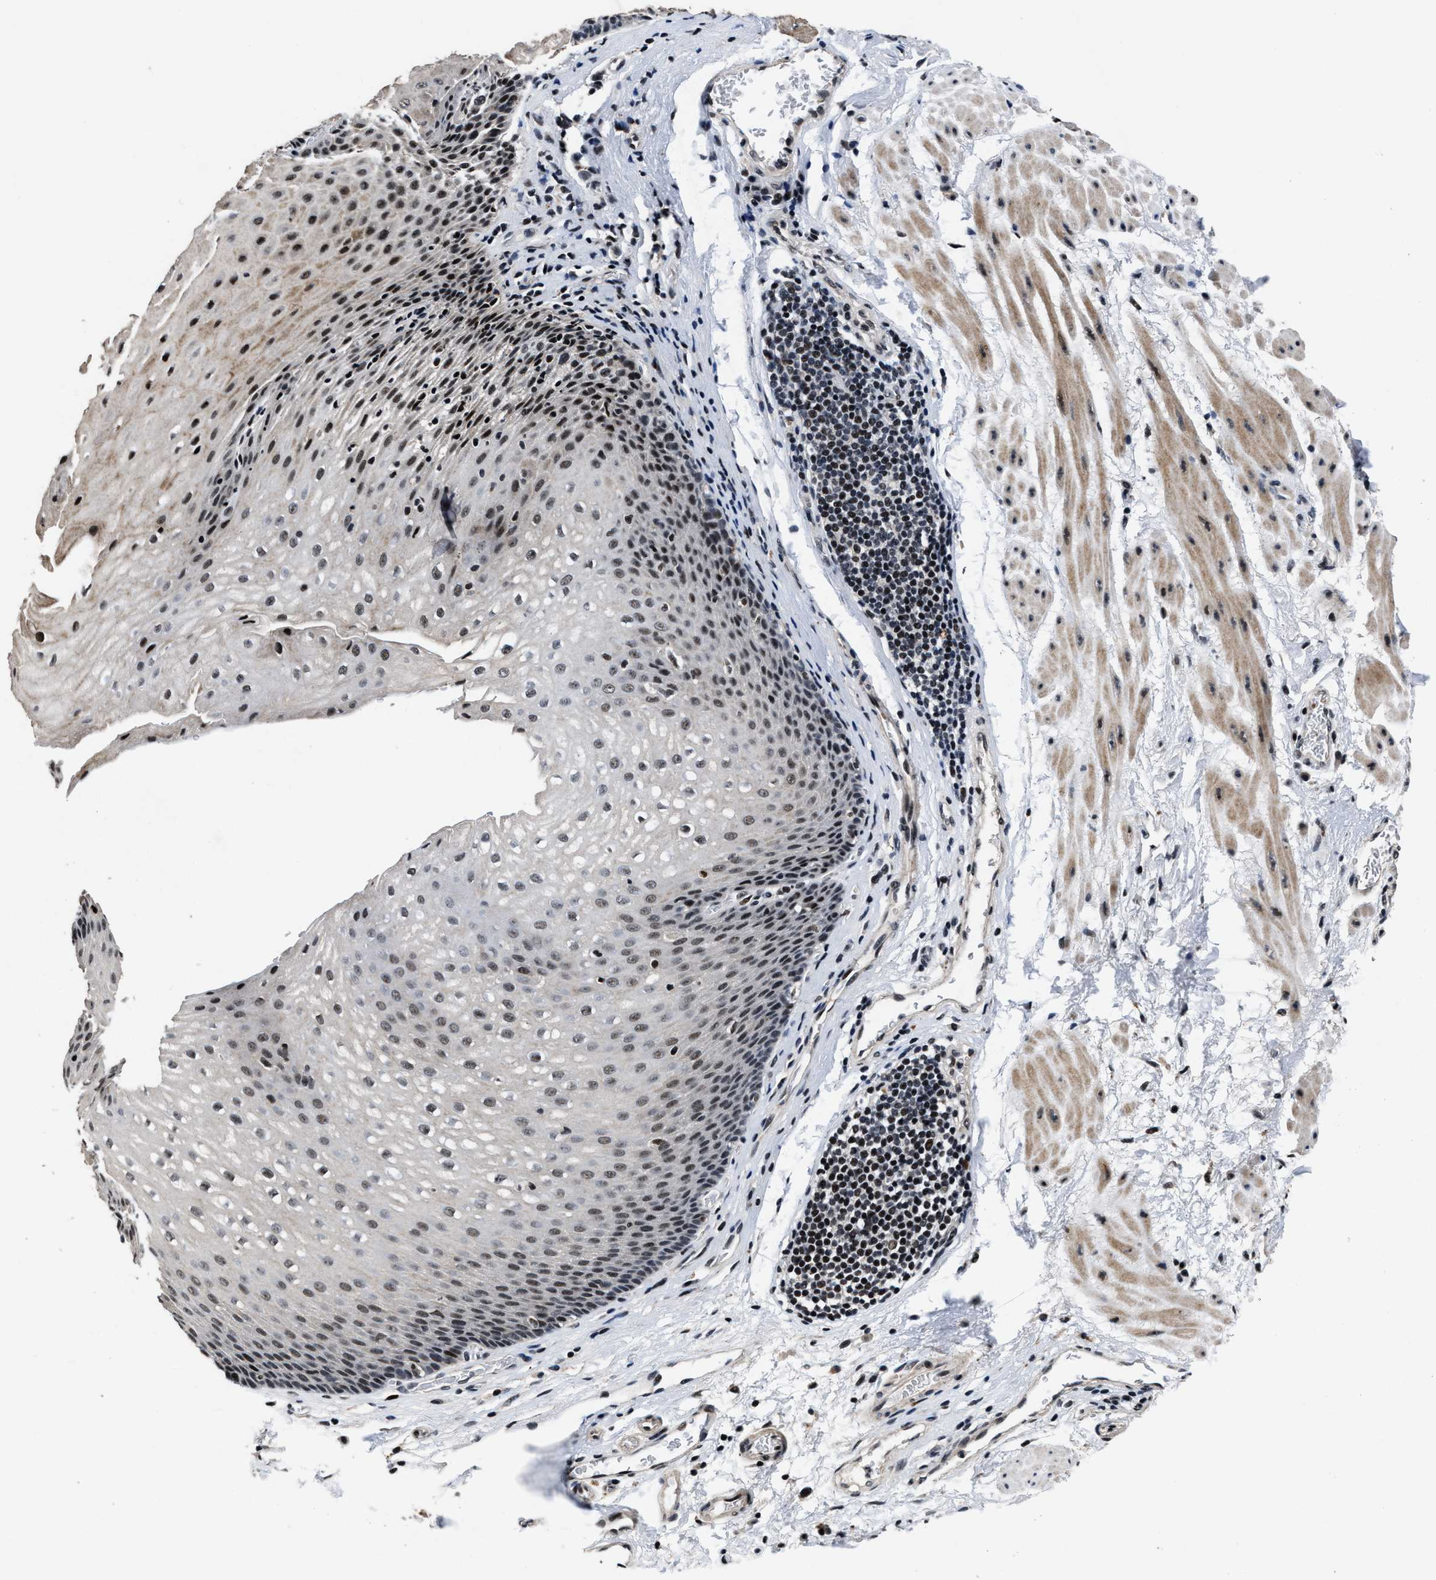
{"staining": {"intensity": "moderate", "quantity": ">75%", "location": "nuclear"}, "tissue": "esophagus", "cell_type": "Squamous epithelial cells", "image_type": "normal", "snomed": [{"axis": "morphology", "description": "Normal tissue, NOS"}, {"axis": "topography", "description": "Esophagus"}], "caption": "Protein expression analysis of unremarkable esophagus shows moderate nuclear positivity in approximately >75% of squamous epithelial cells. The staining was performed using DAB (3,3'-diaminobenzidine) to visualize the protein expression in brown, while the nuclei were stained in blue with hematoxylin (Magnification: 20x).", "gene": "ZNF233", "patient": {"sex": "male", "age": 48}}